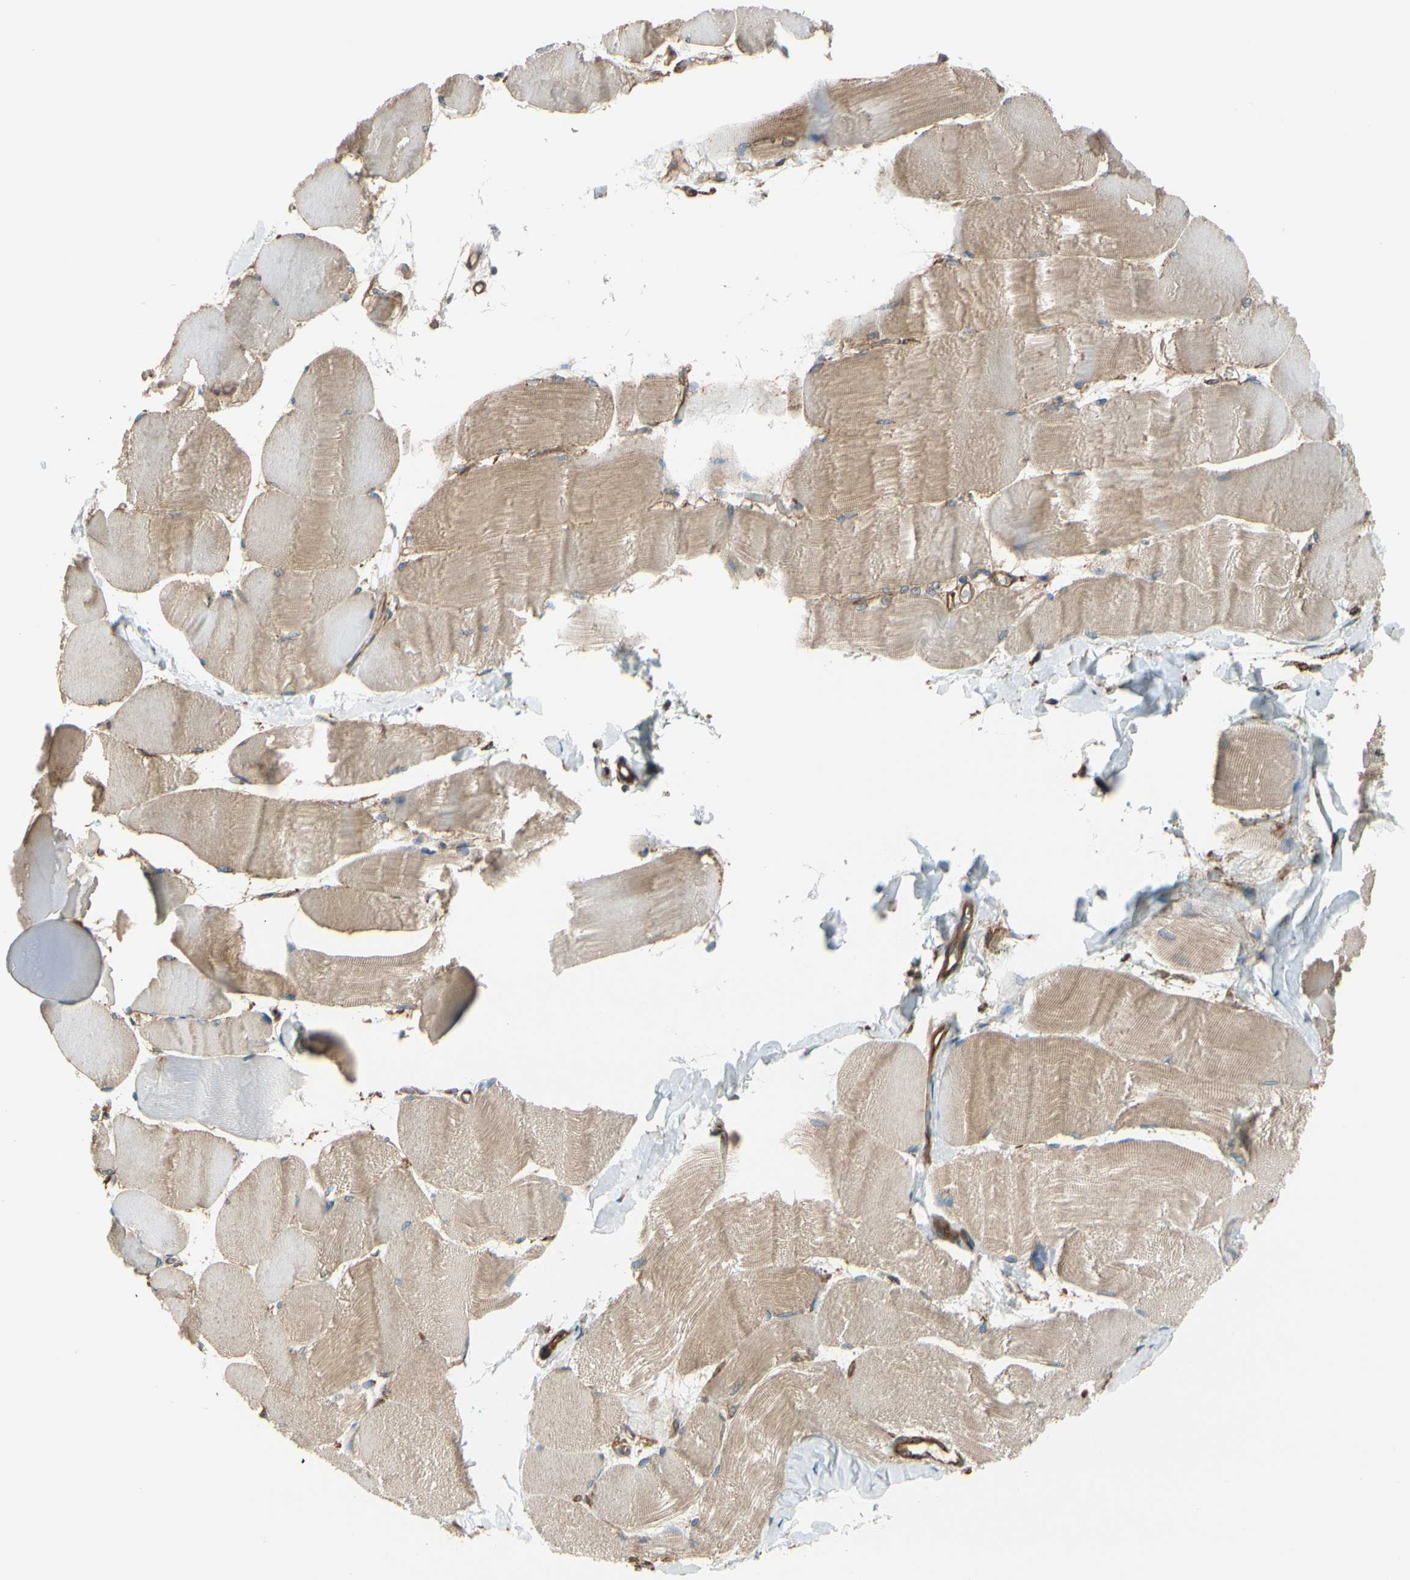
{"staining": {"intensity": "weak", "quantity": "25%-75%", "location": "cytoplasmic/membranous"}, "tissue": "skeletal muscle", "cell_type": "Myocytes", "image_type": "normal", "snomed": [{"axis": "morphology", "description": "Normal tissue, NOS"}, {"axis": "morphology", "description": "Squamous cell carcinoma, NOS"}, {"axis": "topography", "description": "Skeletal muscle"}], "caption": "Immunohistochemical staining of unremarkable skeletal muscle exhibits weak cytoplasmic/membranous protein positivity in approximately 25%-75% of myocytes.", "gene": "EPS15", "patient": {"sex": "male", "age": 51}}